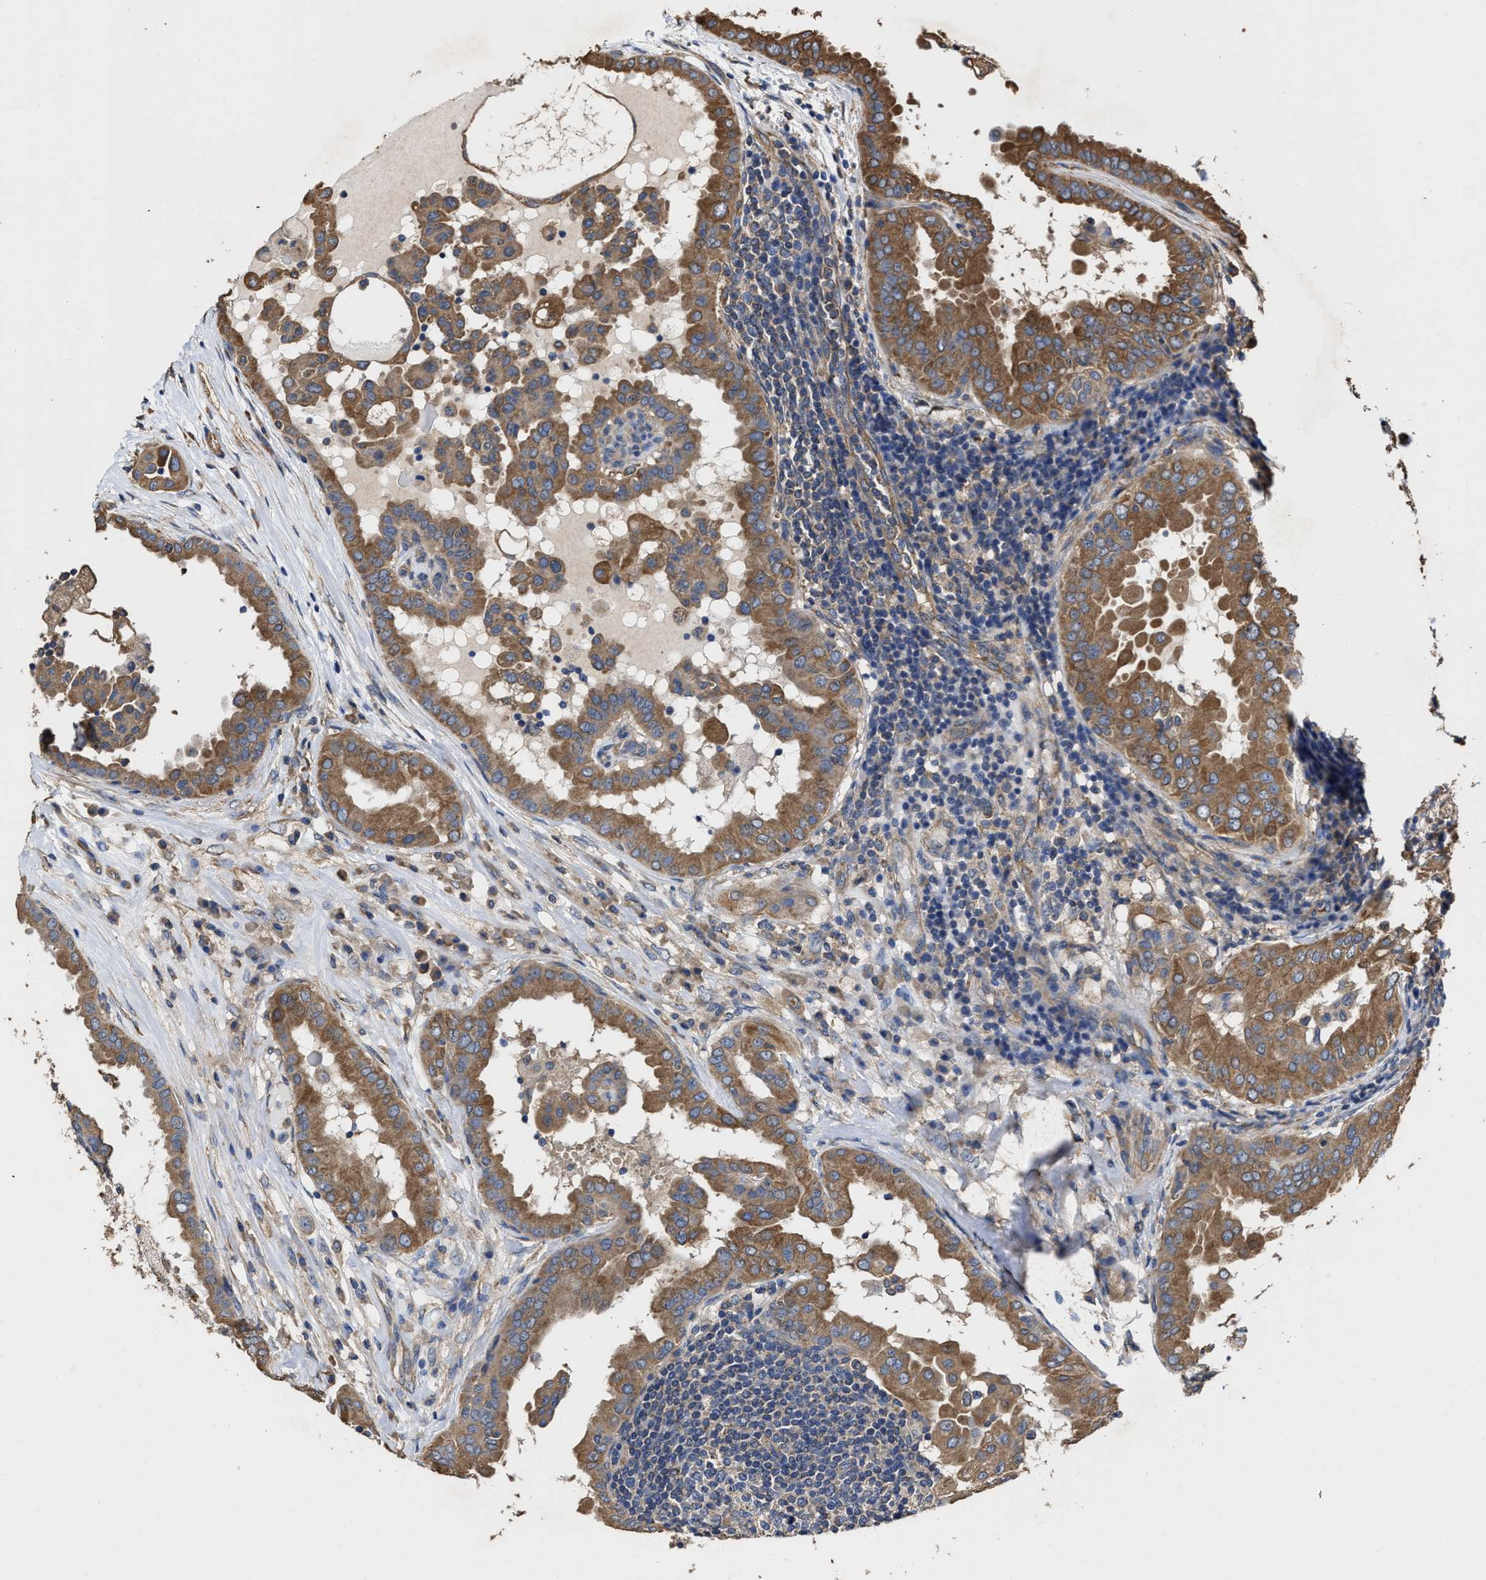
{"staining": {"intensity": "moderate", "quantity": ">75%", "location": "cytoplasmic/membranous"}, "tissue": "thyroid cancer", "cell_type": "Tumor cells", "image_type": "cancer", "snomed": [{"axis": "morphology", "description": "Papillary adenocarcinoma, NOS"}, {"axis": "topography", "description": "Thyroid gland"}], "caption": "A high-resolution image shows IHC staining of papillary adenocarcinoma (thyroid), which demonstrates moderate cytoplasmic/membranous staining in approximately >75% of tumor cells.", "gene": "SFXN4", "patient": {"sex": "male", "age": 33}}